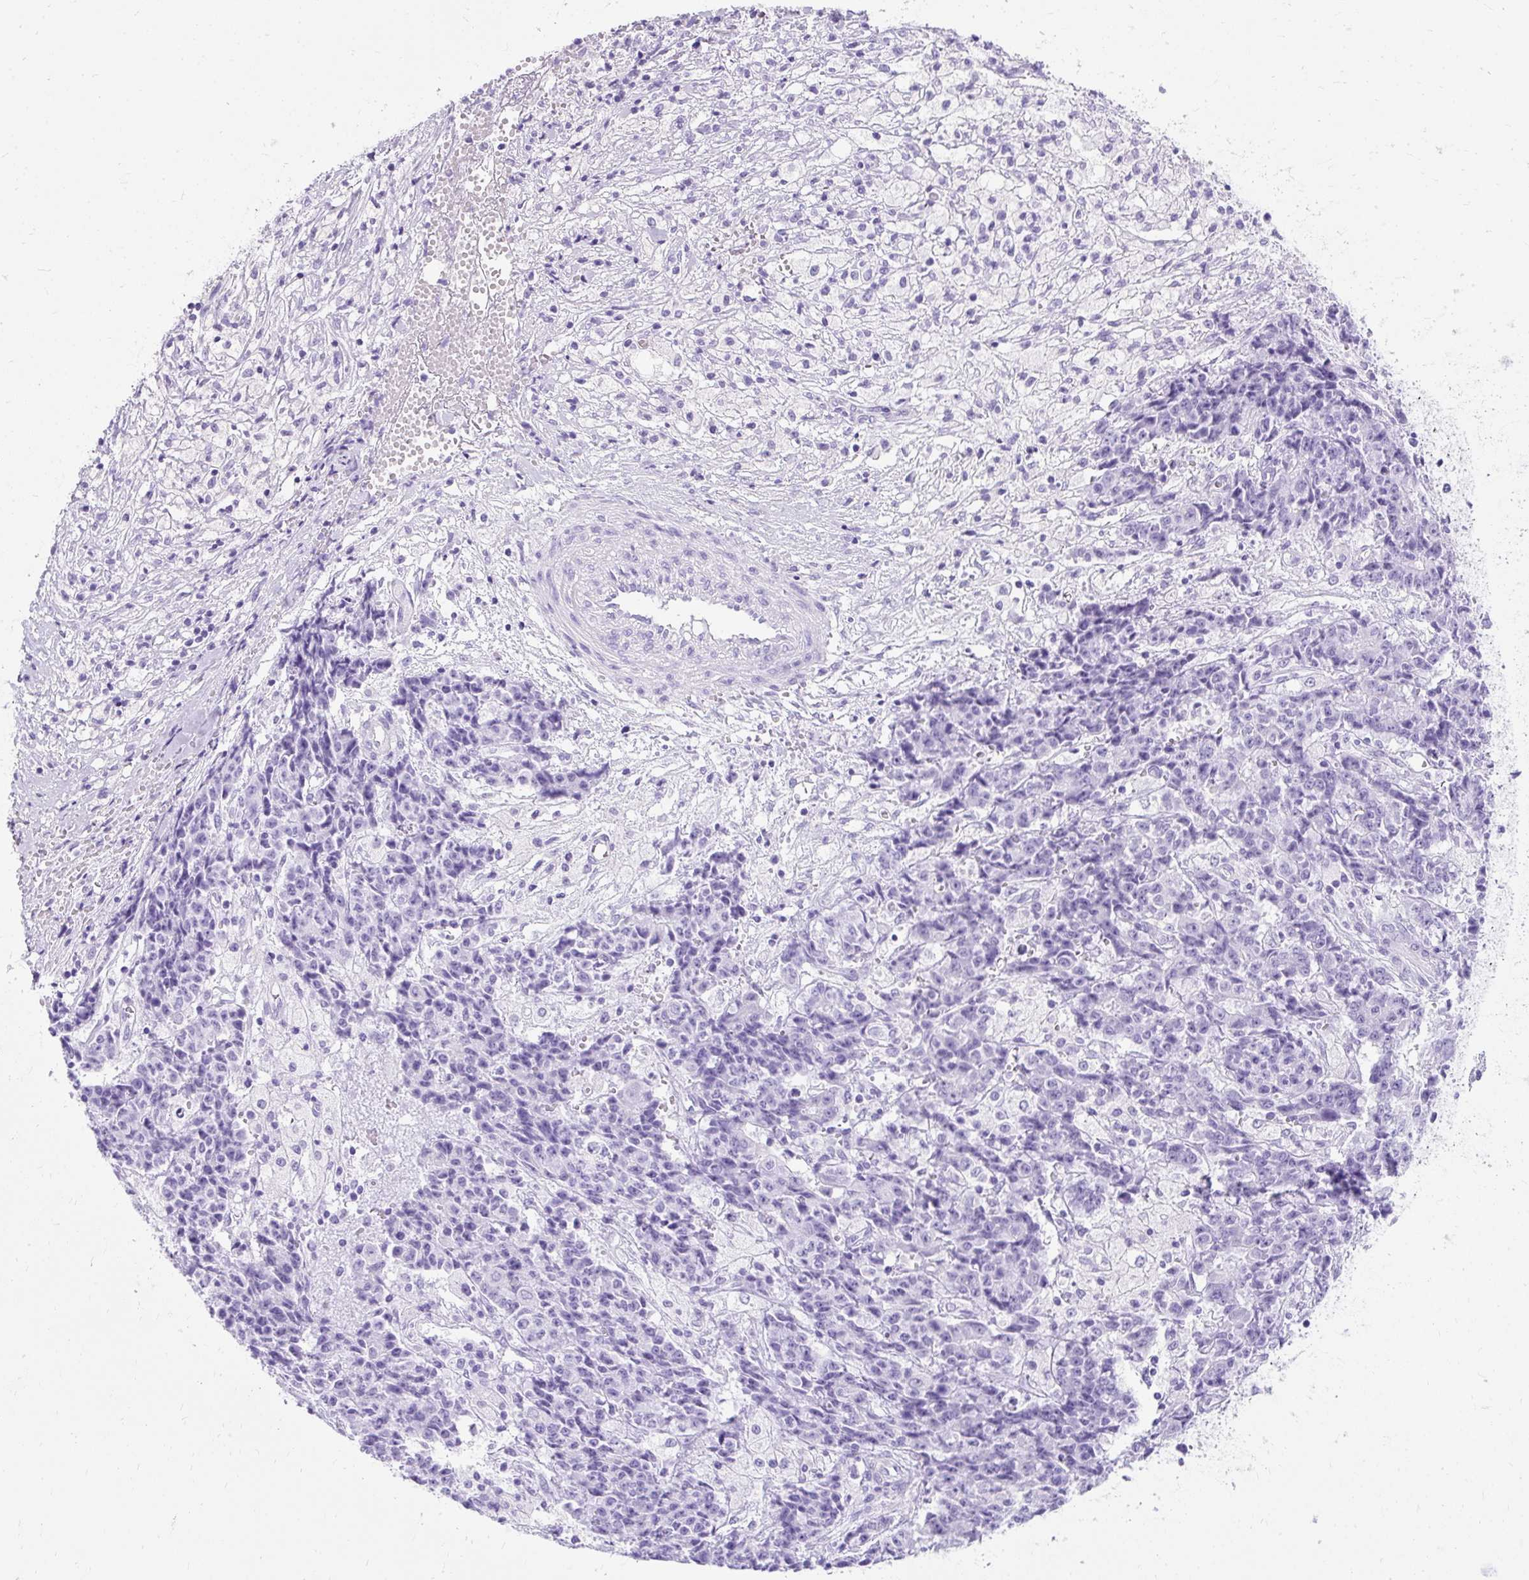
{"staining": {"intensity": "negative", "quantity": "none", "location": "none"}, "tissue": "ovarian cancer", "cell_type": "Tumor cells", "image_type": "cancer", "snomed": [{"axis": "morphology", "description": "Carcinoma, endometroid"}, {"axis": "topography", "description": "Ovary"}], "caption": "This is a micrograph of immunohistochemistry staining of endometroid carcinoma (ovarian), which shows no staining in tumor cells.", "gene": "PVALB", "patient": {"sex": "female", "age": 42}}